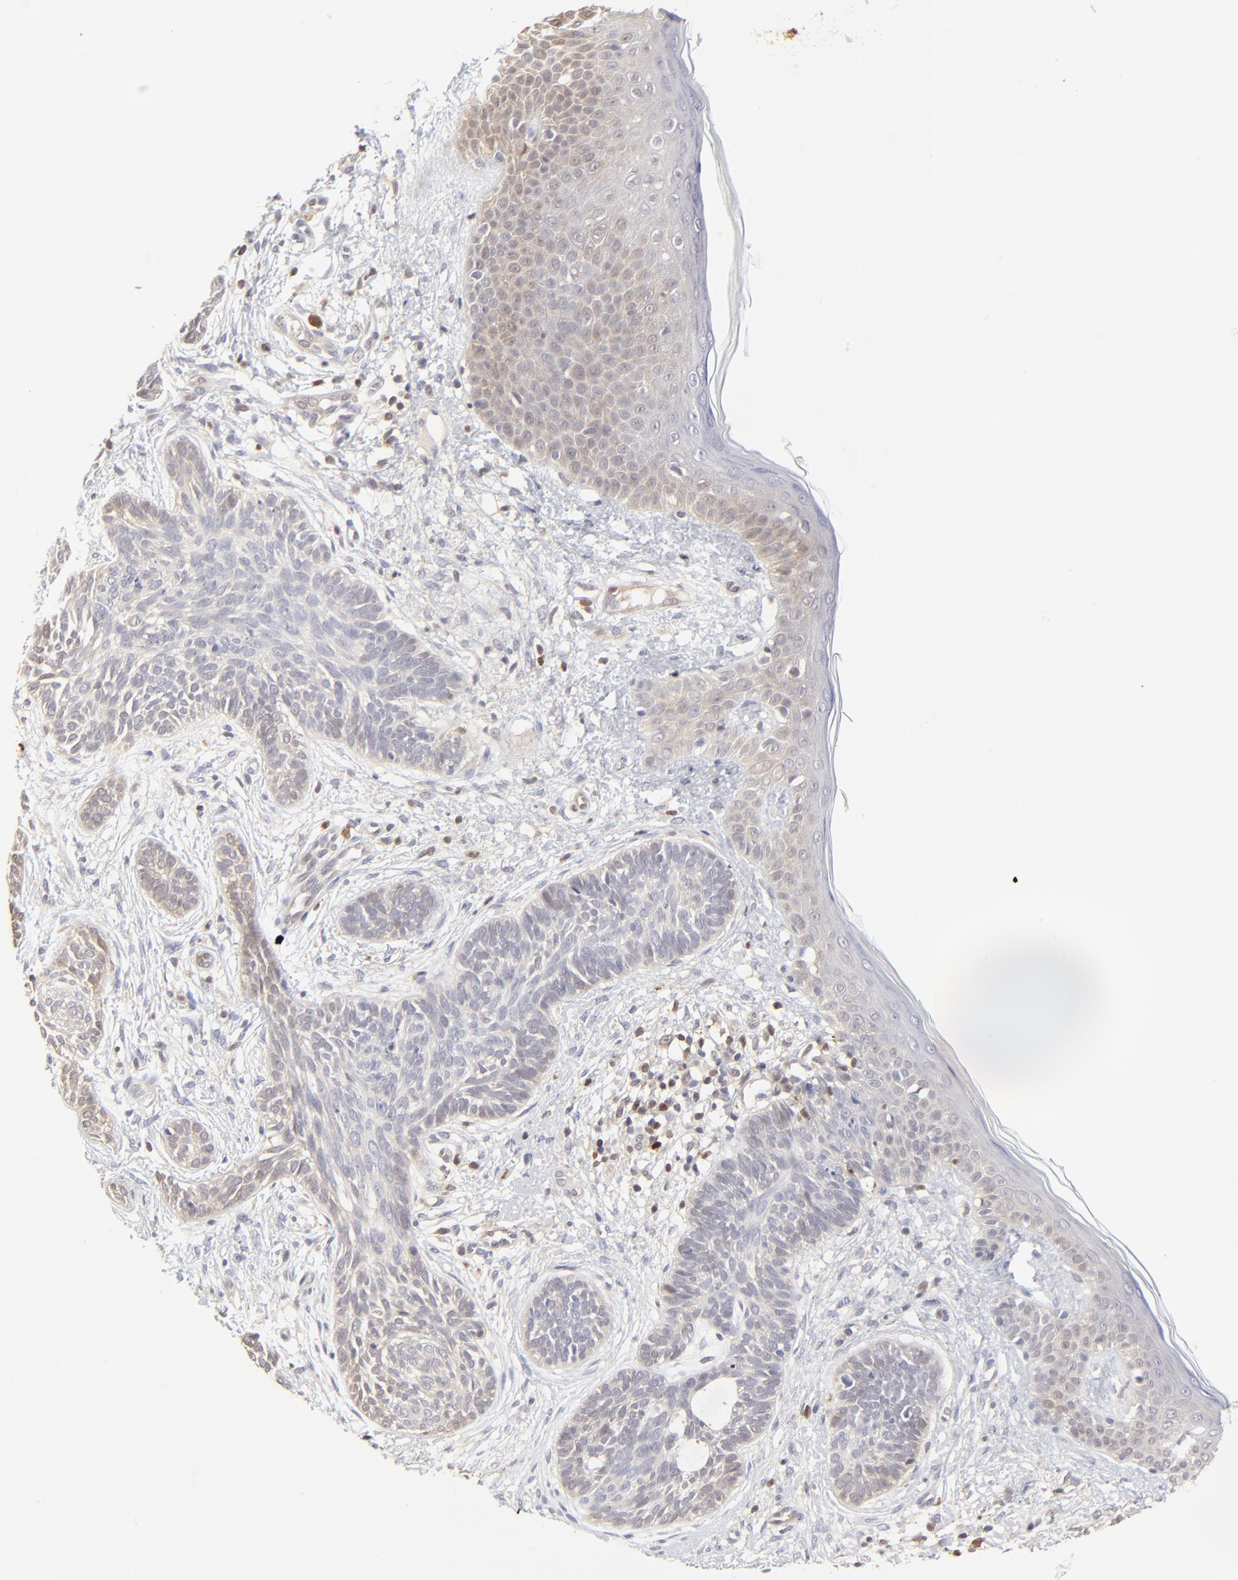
{"staining": {"intensity": "negative", "quantity": "none", "location": "none"}, "tissue": "skin cancer", "cell_type": "Tumor cells", "image_type": "cancer", "snomed": [{"axis": "morphology", "description": "Normal tissue, NOS"}, {"axis": "morphology", "description": "Basal cell carcinoma"}, {"axis": "topography", "description": "Skin"}], "caption": "Basal cell carcinoma (skin) was stained to show a protein in brown. There is no significant staining in tumor cells. (Stains: DAB immunohistochemistry (IHC) with hematoxylin counter stain, Microscopy: brightfield microscopy at high magnification).", "gene": "CASP3", "patient": {"sex": "male", "age": 63}}